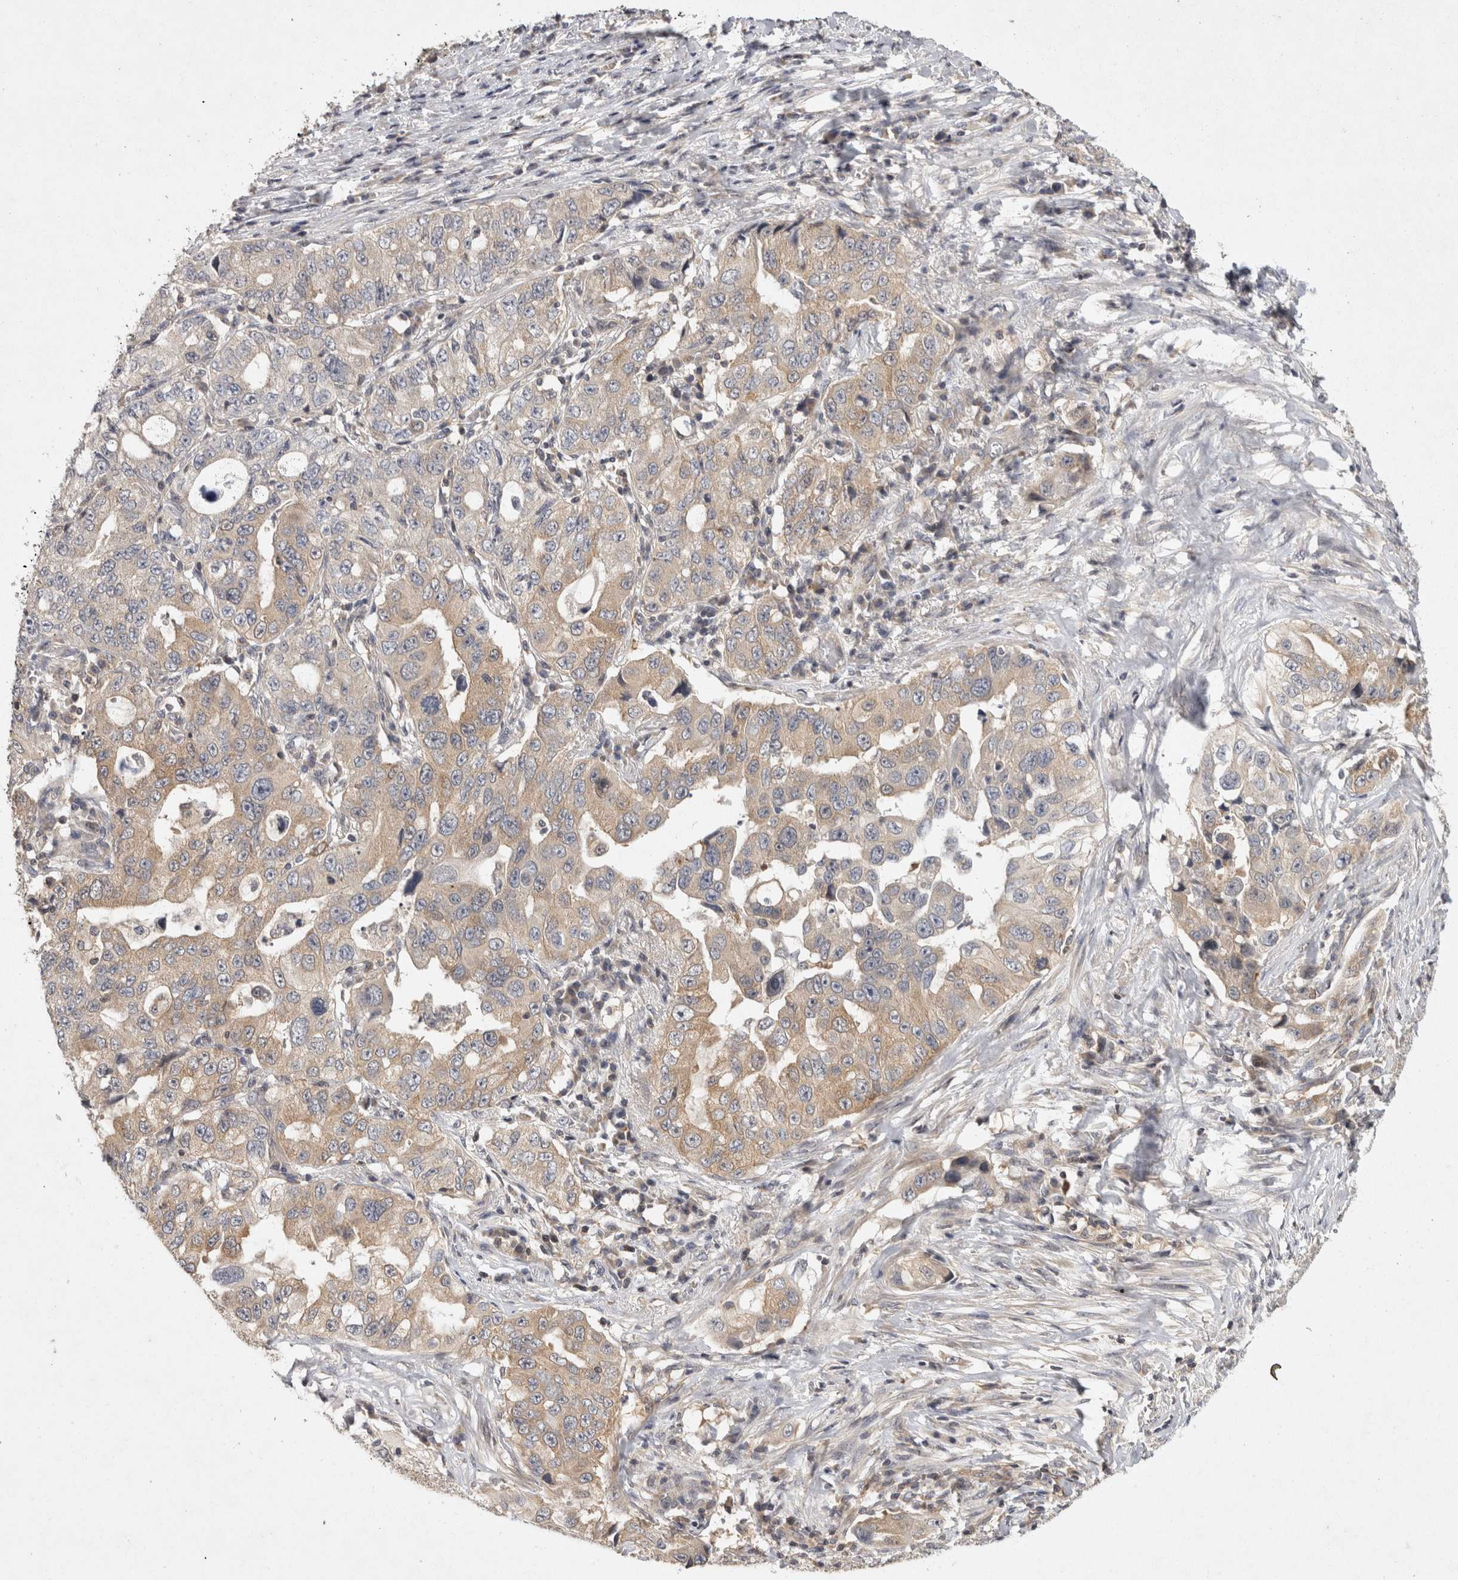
{"staining": {"intensity": "moderate", "quantity": ">75%", "location": "cytoplasmic/membranous"}, "tissue": "lung cancer", "cell_type": "Tumor cells", "image_type": "cancer", "snomed": [{"axis": "morphology", "description": "Adenocarcinoma, NOS"}, {"axis": "topography", "description": "Lung"}], "caption": "This micrograph demonstrates IHC staining of human lung cancer, with medium moderate cytoplasmic/membranous positivity in about >75% of tumor cells.", "gene": "ACAT2", "patient": {"sex": "female", "age": 51}}